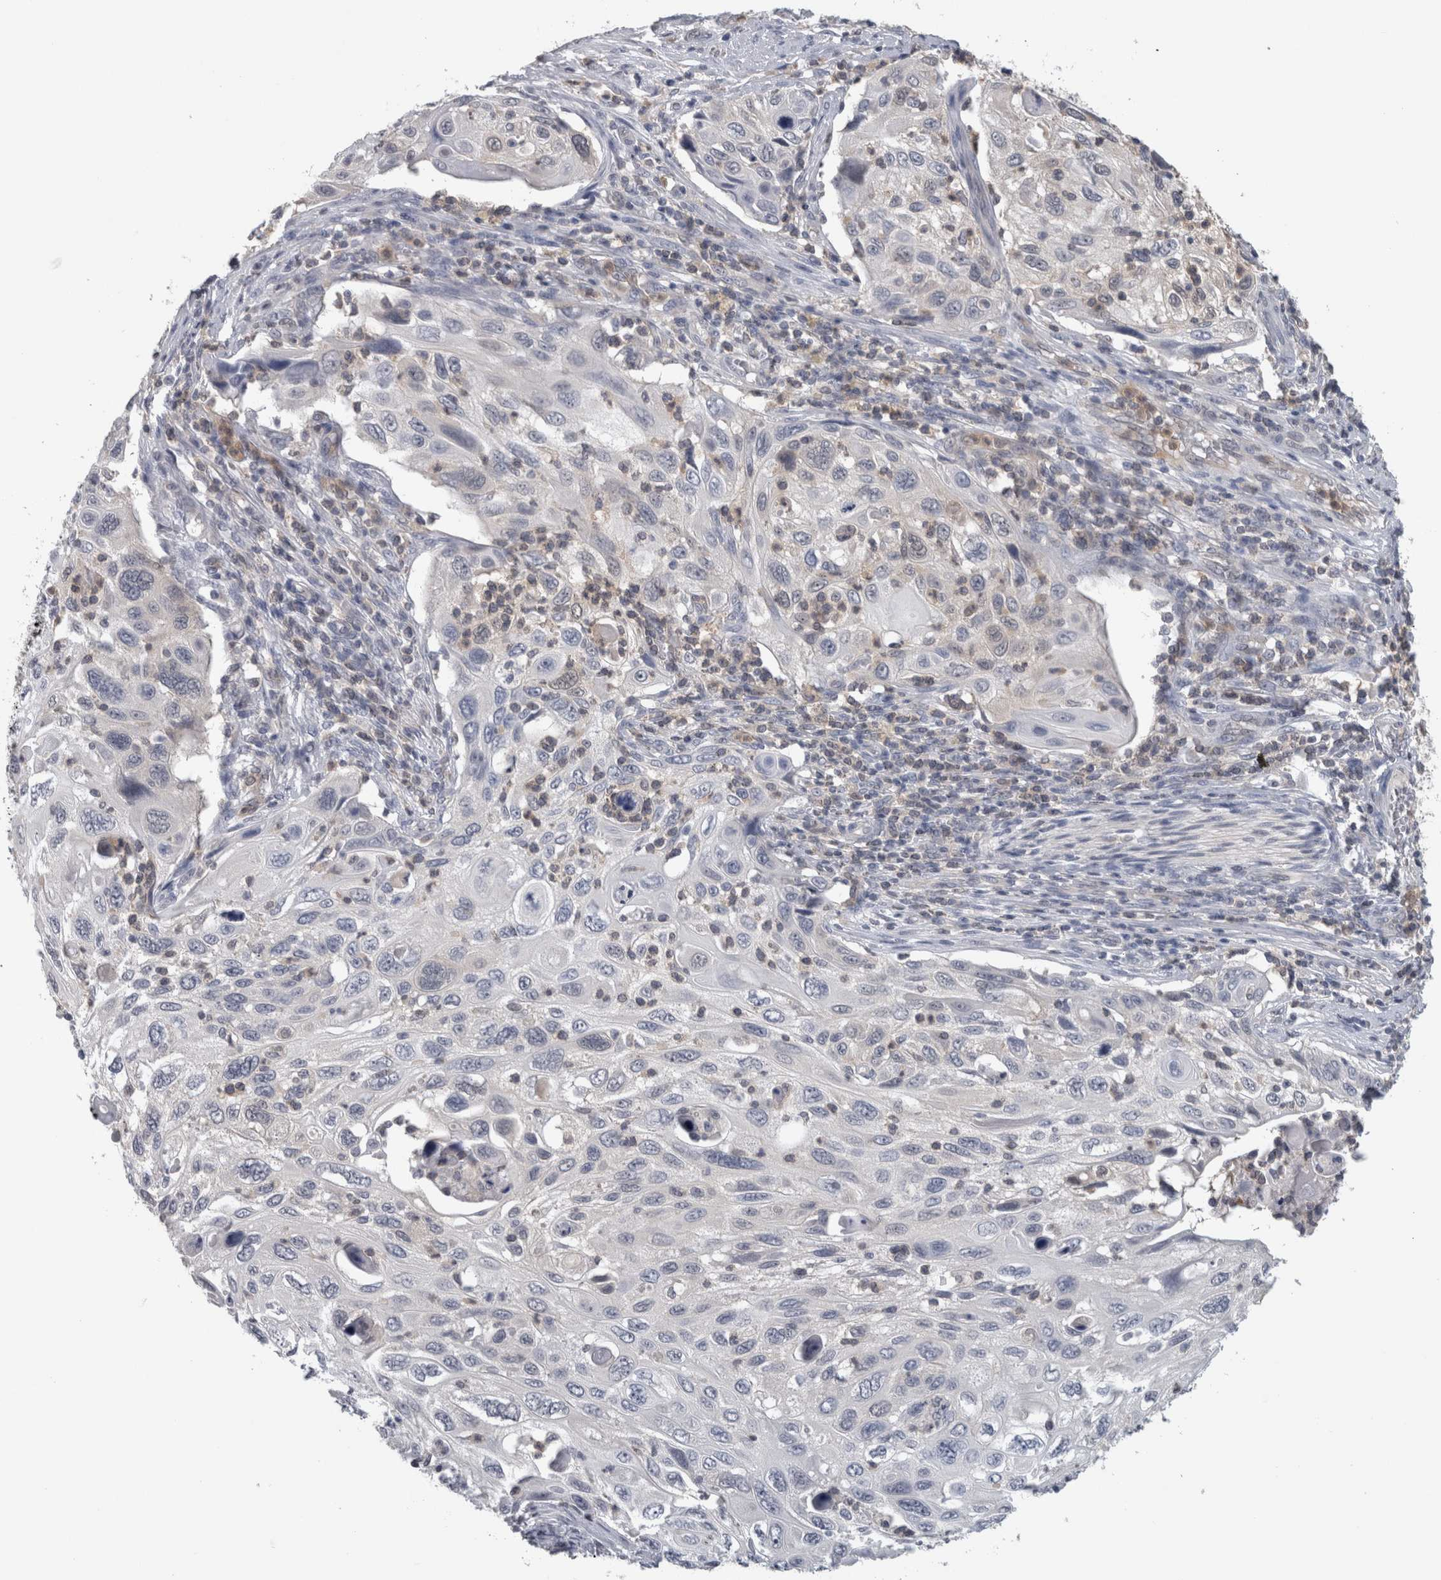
{"staining": {"intensity": "negative", "quantity": "none", "location": "none"}, "tissue": "cervical cancer", "cell_type": "Tumor cells", "image_type": "cancer", "snomed": [{"axis": "morphology", "description": "Squamous cell carcinoma, NOS"}, {"axis": "topography", "description": "Cervix"}], "caption": "DAB (3,3'-diaminobenzidine) immunohistochemical staining of human cervical cancer (squamous cell carcinoma) displays no significant staining in tumor cells.", "gene": "NAPRT", "patient": {"sex": "female", "age": 70}}